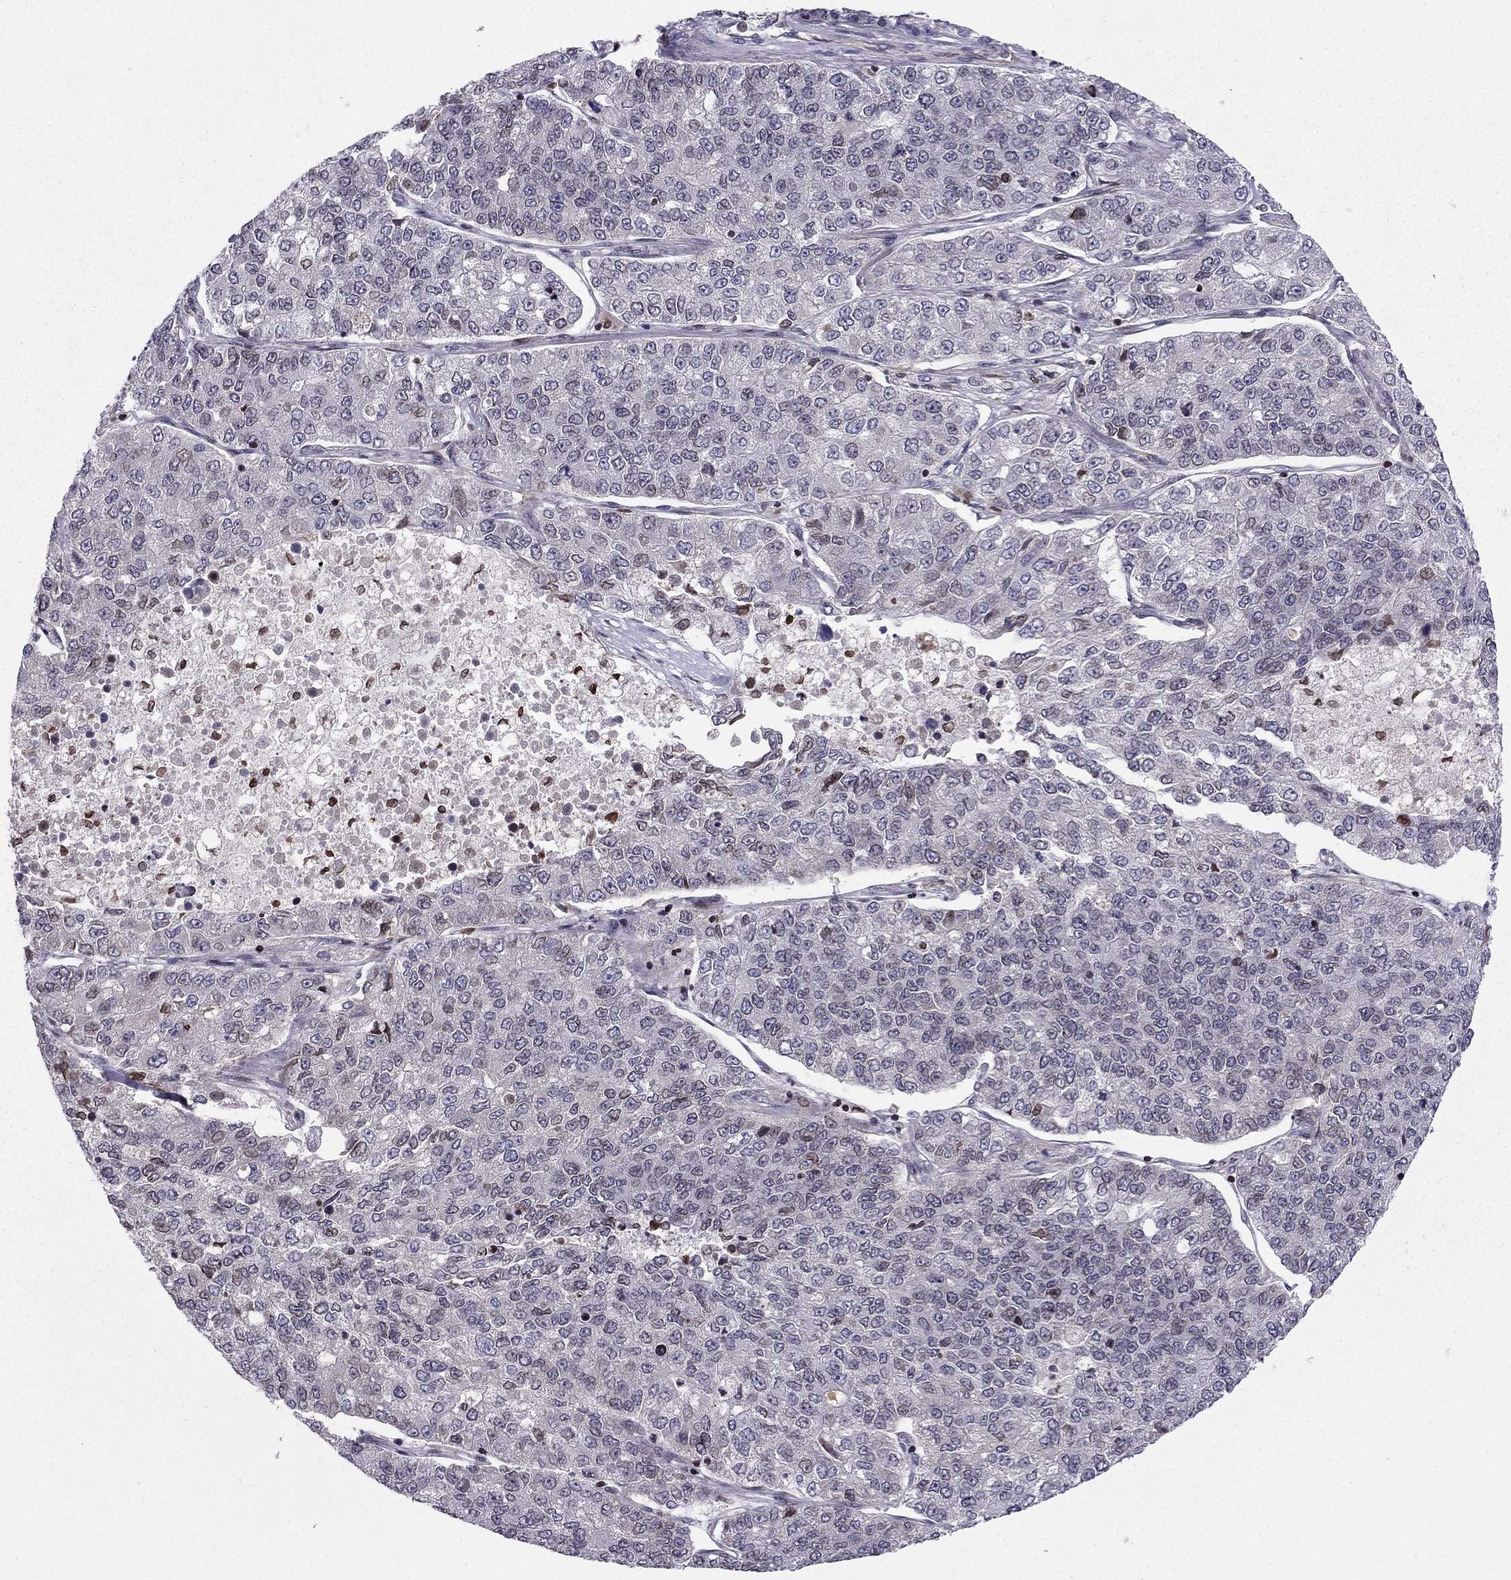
{"staining": {"intensity": "negative", "quantity": "none", "location": "none"}, "tissue": "lung cancer", "cell_type": "Tumor cells", "image_type": "cancer", "snomed": [{"axis": "morphology", "description": "Adenocarcinoma, NOS"}, {"axis": "topography", "description": "Lung"}], "caption": "IHC photomicrograph of neoplastic tissue: lung cancer stained with DAB (3,3'-diaminobenzidine) displays no significant protein expression in tumor cells.", "gene": "CDC42BPA", "patient": {"sex": "male", "age": 49}}